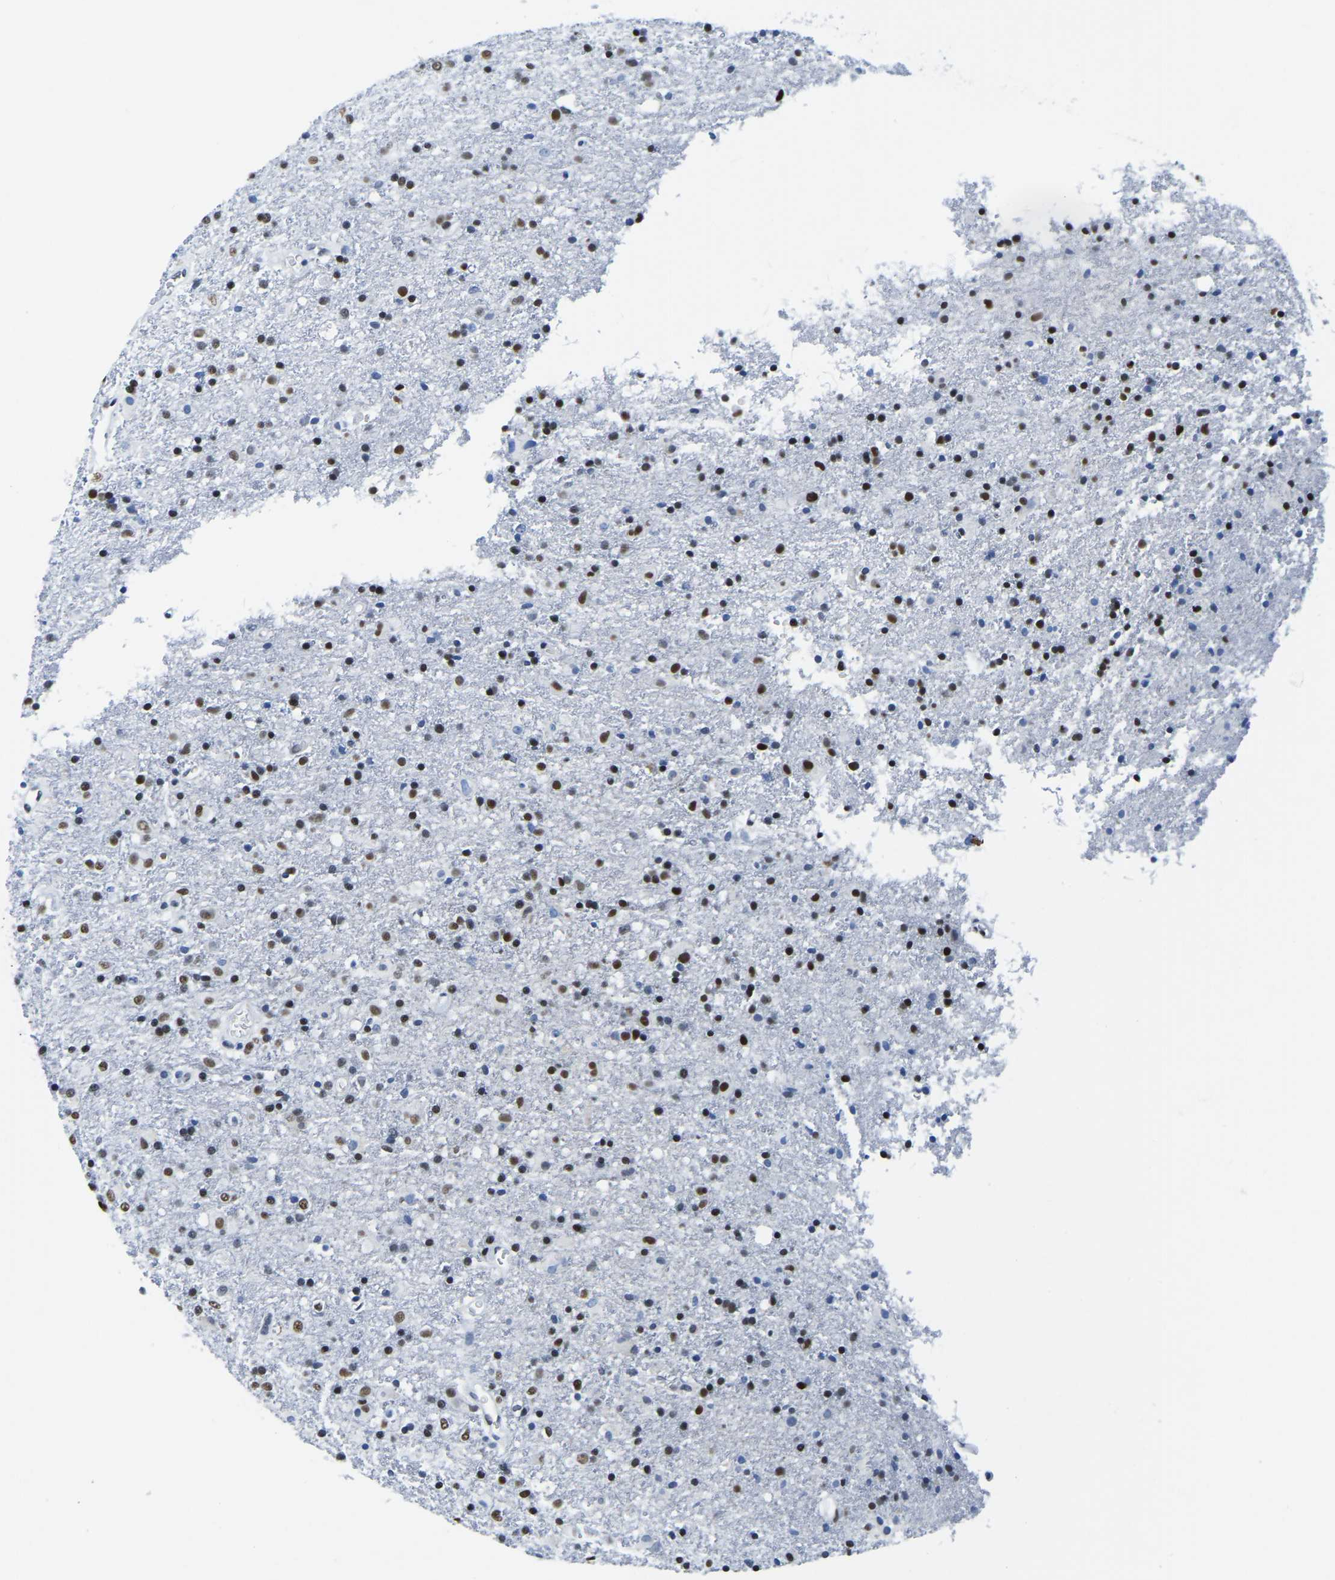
{"staining": {"intensity": "moderate", "quantity": ">75%", "location": "nuclear"}, "tissue": "glioma", "cell_type": "Tumor cells", "image_type": "cancer", "snomed": [{"axis": "morphology", "description": "Glioma, malignant, Low grade"}, {"axis": "topography", "description": "Brain"}], "caption": "A histopathology image showing moderate nuclear positivity in about >75% of tumor cells in glioma, as visualized by brown immunohistochemical staining.", "gene": "UBA1", "patient": {"sex": "male", "age": 65}}